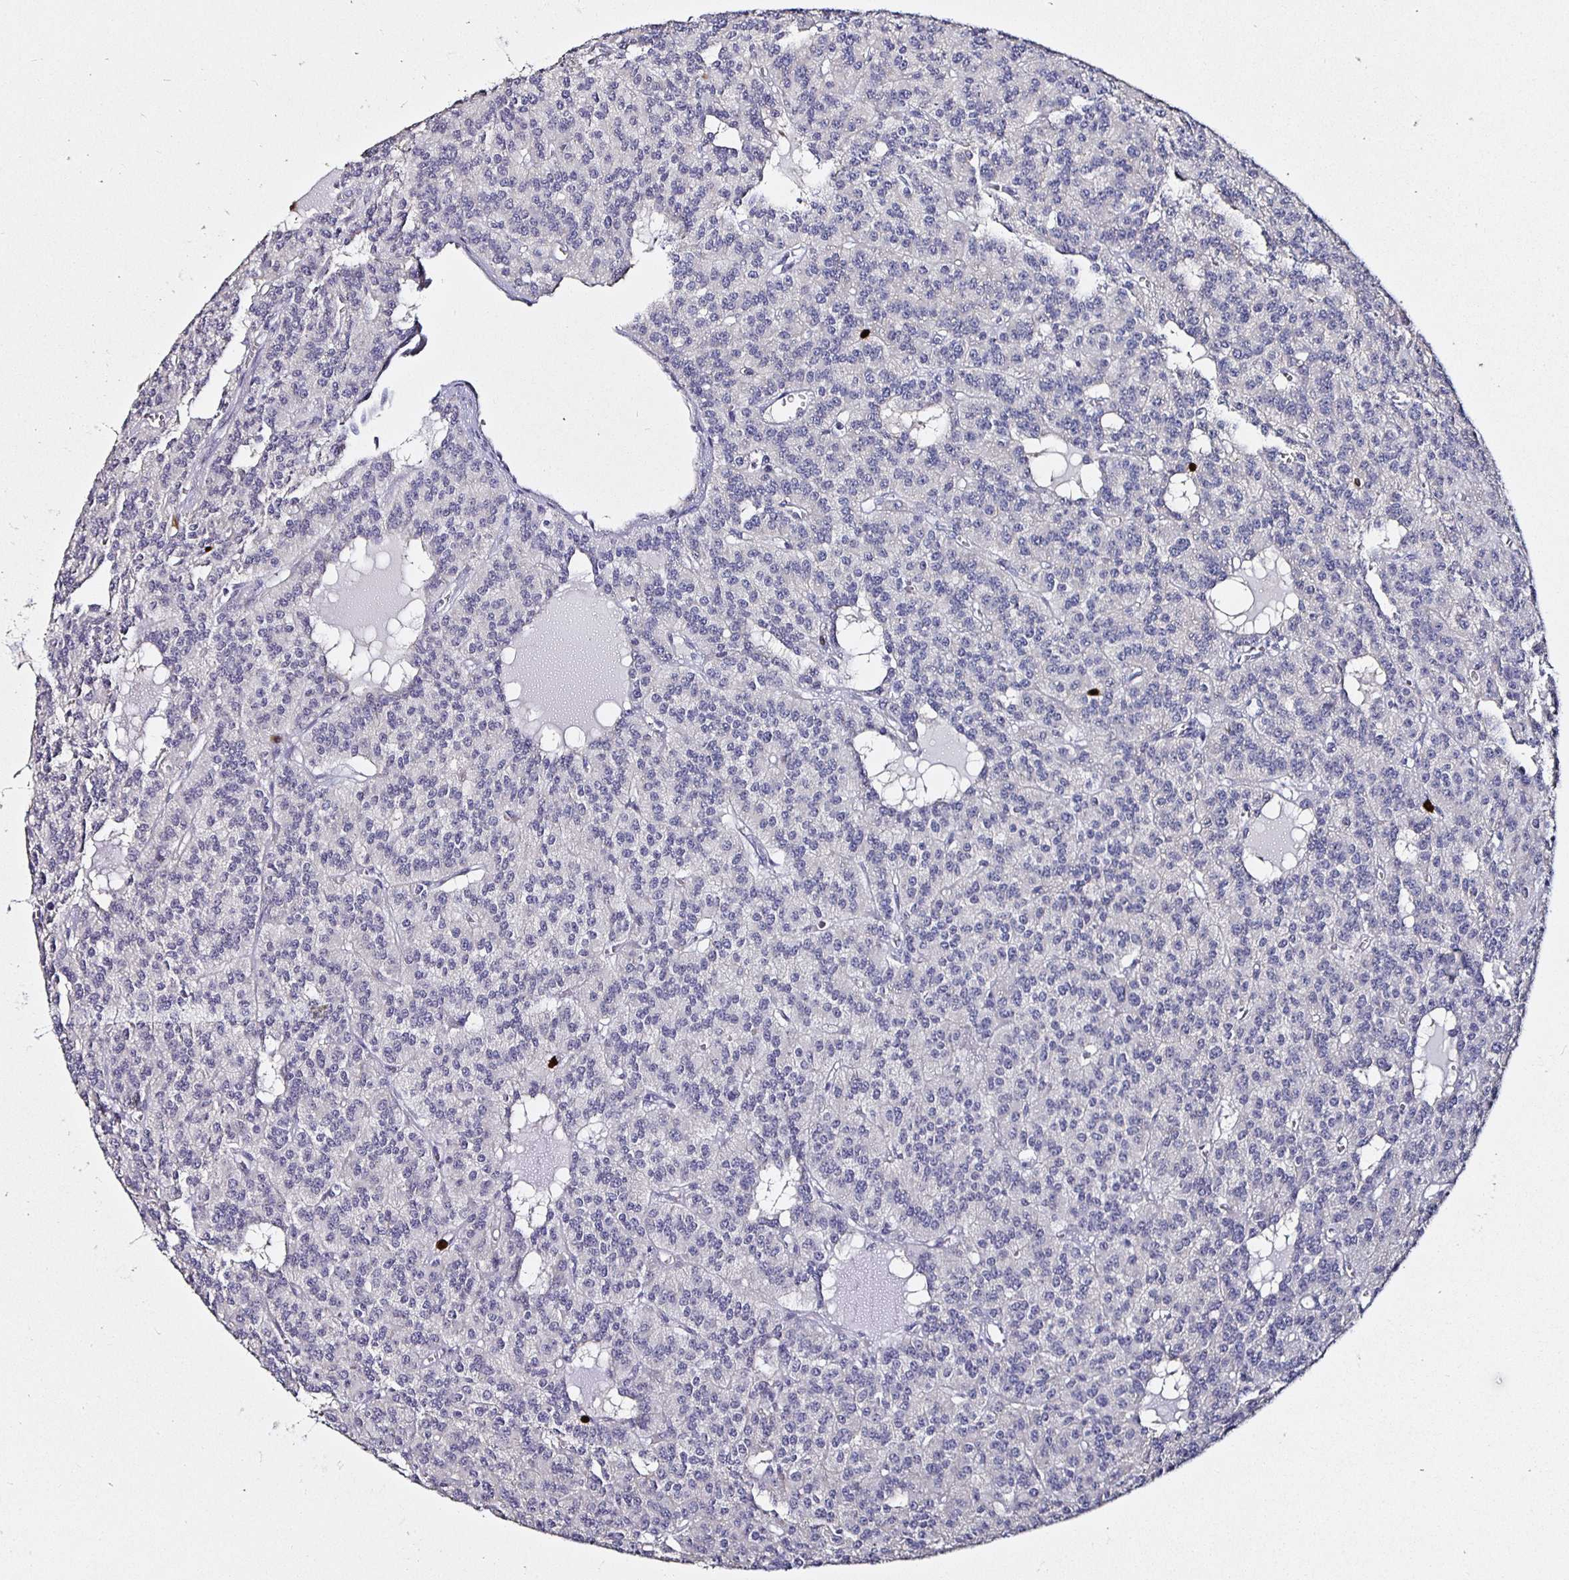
{"staining": {"intensity": "negative", "quantity": "none", "location": "none"}, "tissue": "carcinoid", "cell_type": "Tumor cells", "image_type": "cancer", "snomed": [{"axis": "morphology", "description": "Carcinoid, malignant, NOS"}, {"axis": "topography", "description": "Lung"}], "caption": "Immunohistochemistry photomicrograph of neoplastic tissue: human malignant carcinoid stained with DAB demonstrates no significant protein positivity in tumor cells.", "gene": "TLR4", "patient": {"sex": "female", "age": 71}}